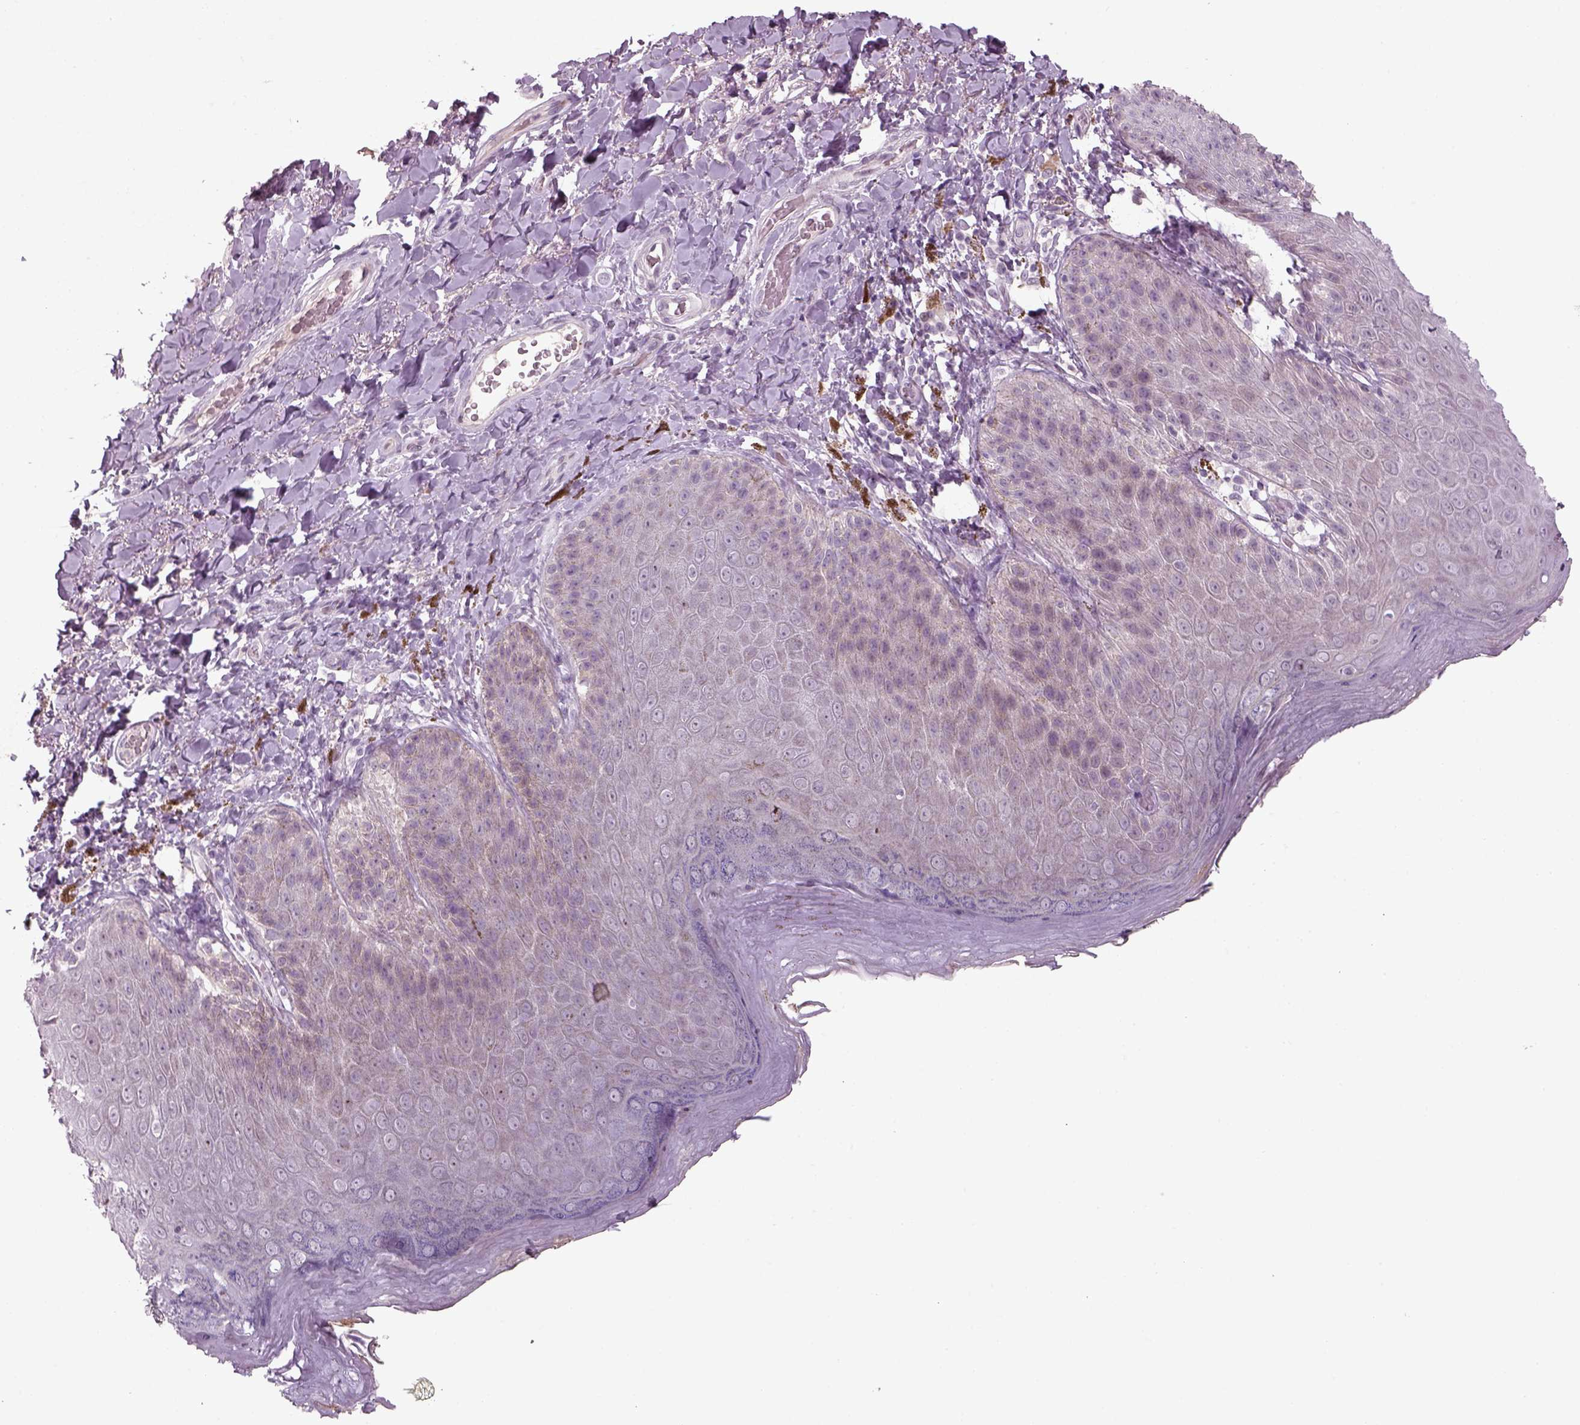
{"staining": {"intensity": "negative", "quantity": "none", "location": "none"}, "tissue": "skin", "cell_type": "Epidermal cells", "image_type": "normal", "snomed": [{"axis": "morphology", "description": "Normal tissue, NOS"}, {"axis": "topography", "description": "Anal"}], "caption": "A photomicrograph of human skin is negative for staining in epidermal cells. (Immunohistochemistry (ihc), brightfield microscopy, high magnification).", "gene": "PENK", "patient": {"sex": "male", "age": 53}}